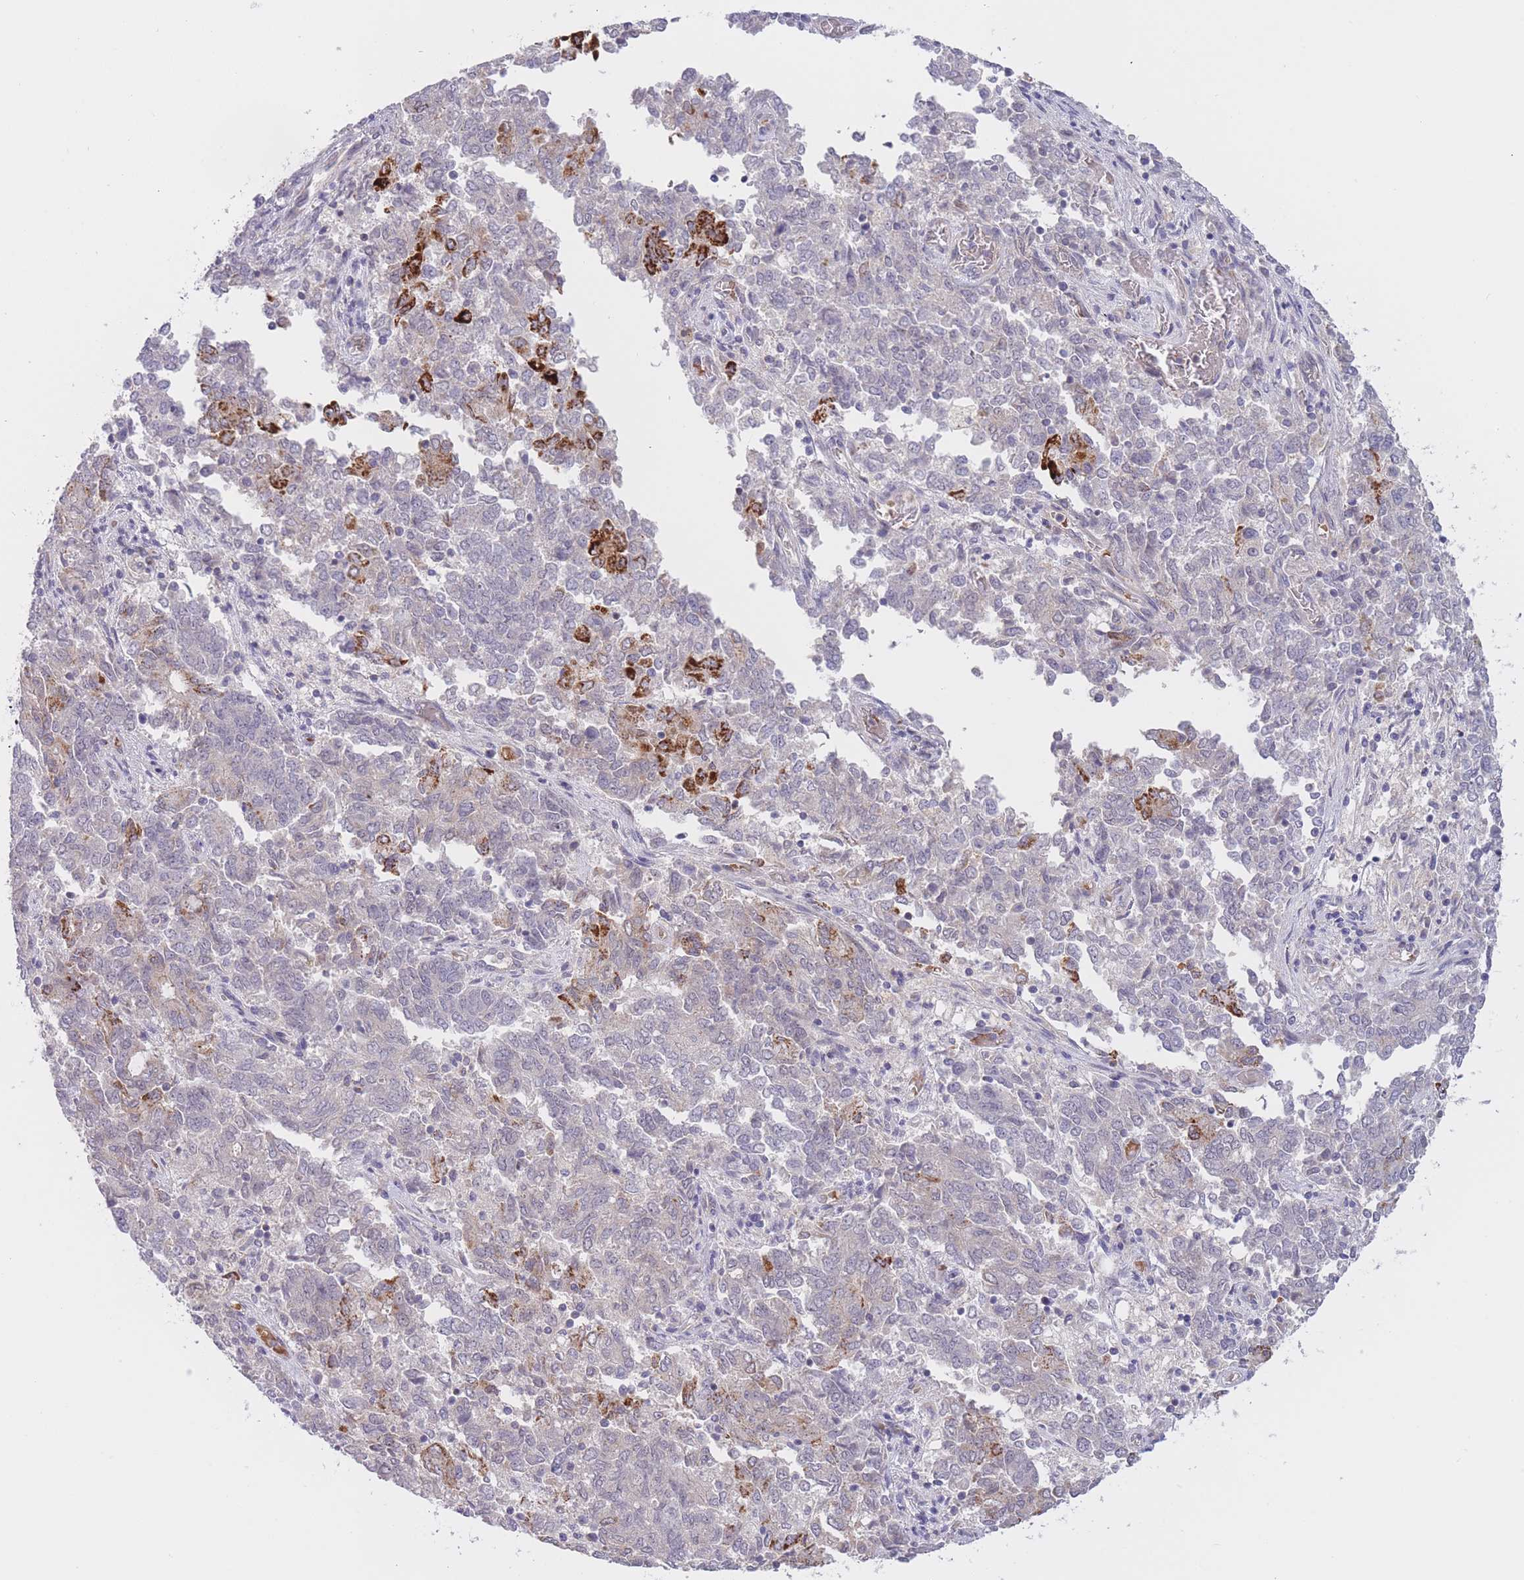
{"staining": {"intensity": "strong", "quantity": "<25%", "location": "cytoplasmic/membranous"}, "tissue": "endometrial cancer", "cell_type": "Tumor cells", "image_type": "cancer", "snomed": [{"axis": "morphology", "description": "Adenocarcinoma, NOS"}, {"axis": "topography", "description": "Endometrium"}], "caption": "Endometrial adenocarcinoma stained with a brown dye displays strong cytoplasmic/membranous positive expression in about <25% of tumor cells.", "gene": "FUT5", "patient": {"sex": "female", "age": 80}}